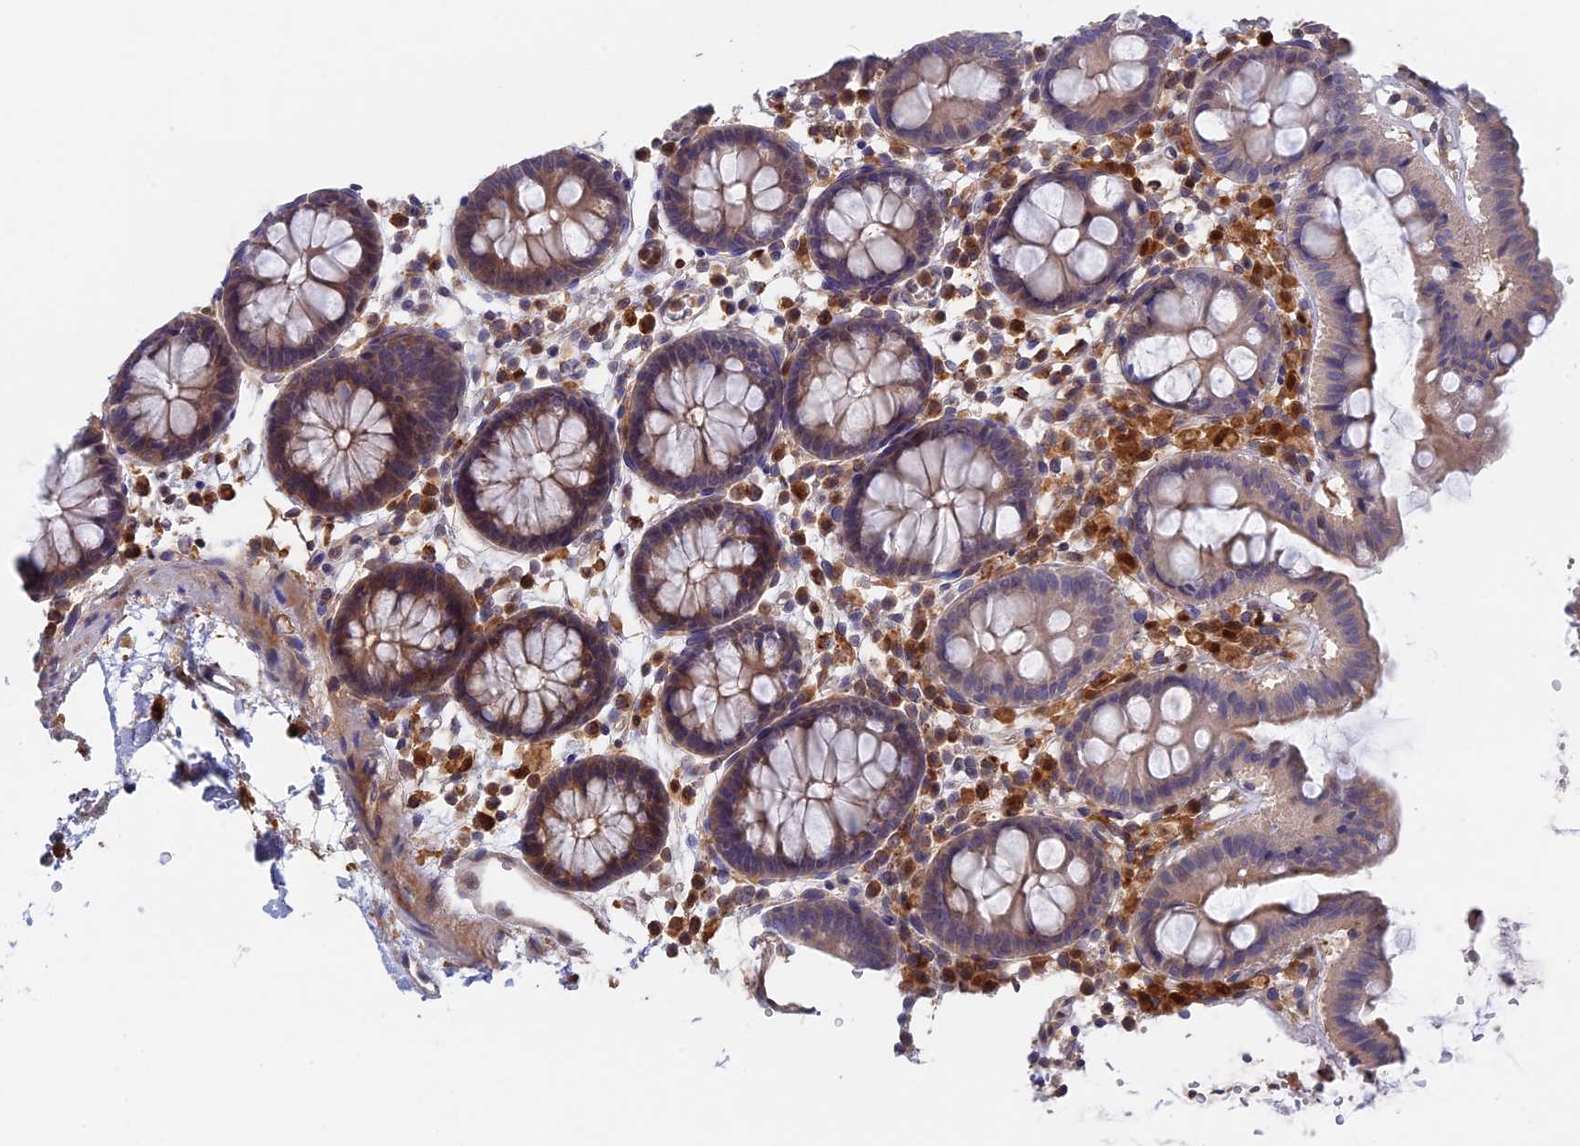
{"staining": {"intensity": "moderate", "quantity": "25%-75%", "location": "cytoplasmic/membranous"}, "tissue": "colon", "cell_type": "Endothelial cells", "image_type": "normal", "snomed": [{"axis": "morphology", "description": "Normal tissue, NOS"}, {"axis": "topography", "description": "Colon"}], "caption": "Immunohistochemical staining of unremarkable human colon demonstrates medium levels of moderate cytoplasmic/membranous staining in about 25%-75% of endothelial cells. The protein of interest is shown in brown color, while the nuclei are stained blue.", "gene": "BLVRA", "patient": {"sex": "male", "age": 75}}